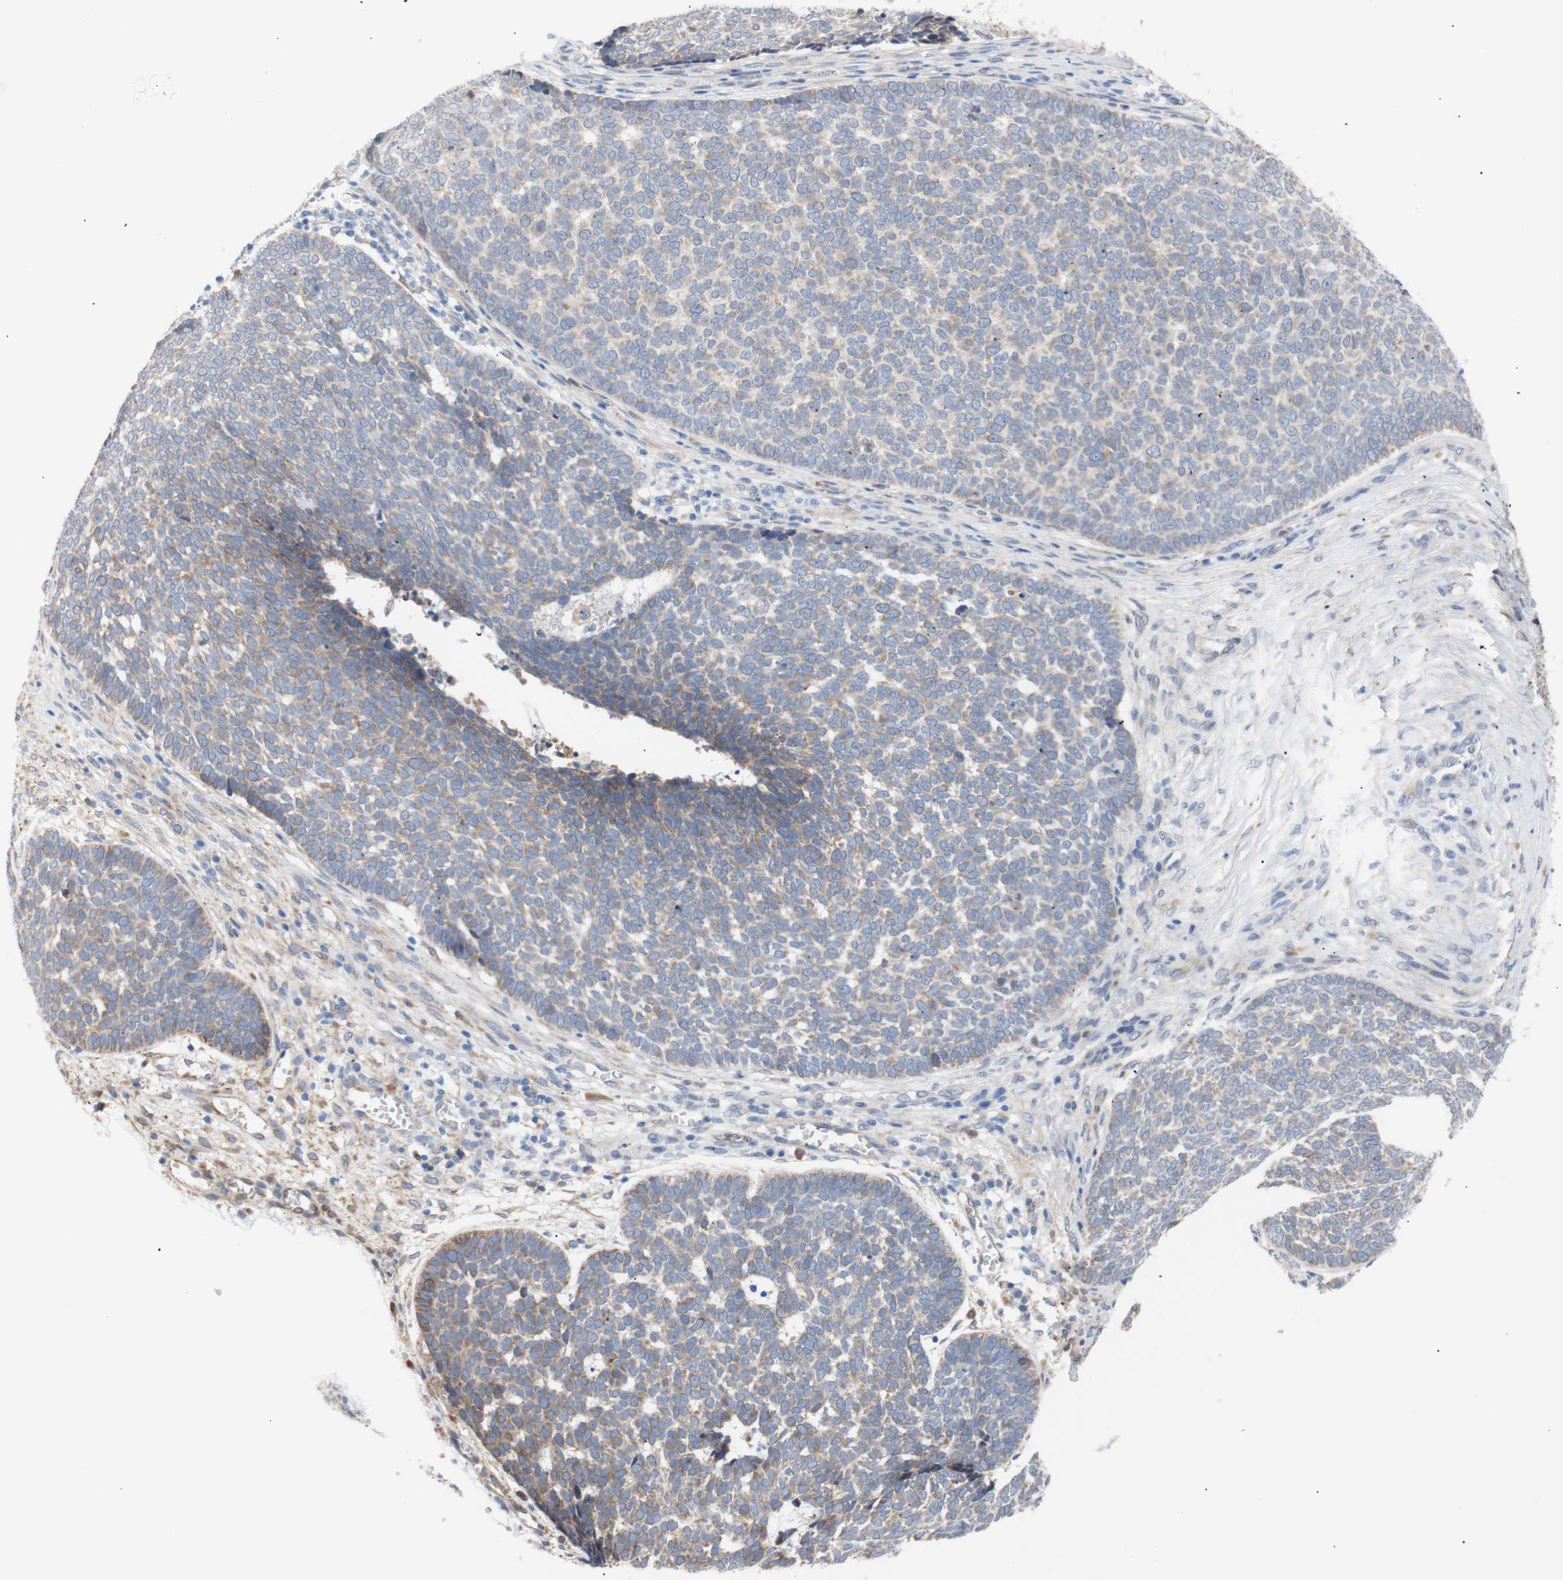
{"staining": {"intensity": "weak", "quantity": "<25%", "location": "cytoplasmic/membranous"}, "tissue": "skin cancer", "cell_type": "Tumor cells", "image_type": "cancer", "snomed": [{"axis": "morphology", "description": "Basal cell carcinoma"}, {"axis": "topography", "description": "Skin"}], "caption": "There is no significant positivity in tumor cells of skin cancer (basal cell carcinoma).", "gene": "ERLIN1", "patient": {"sex": "male", "age": 84}}